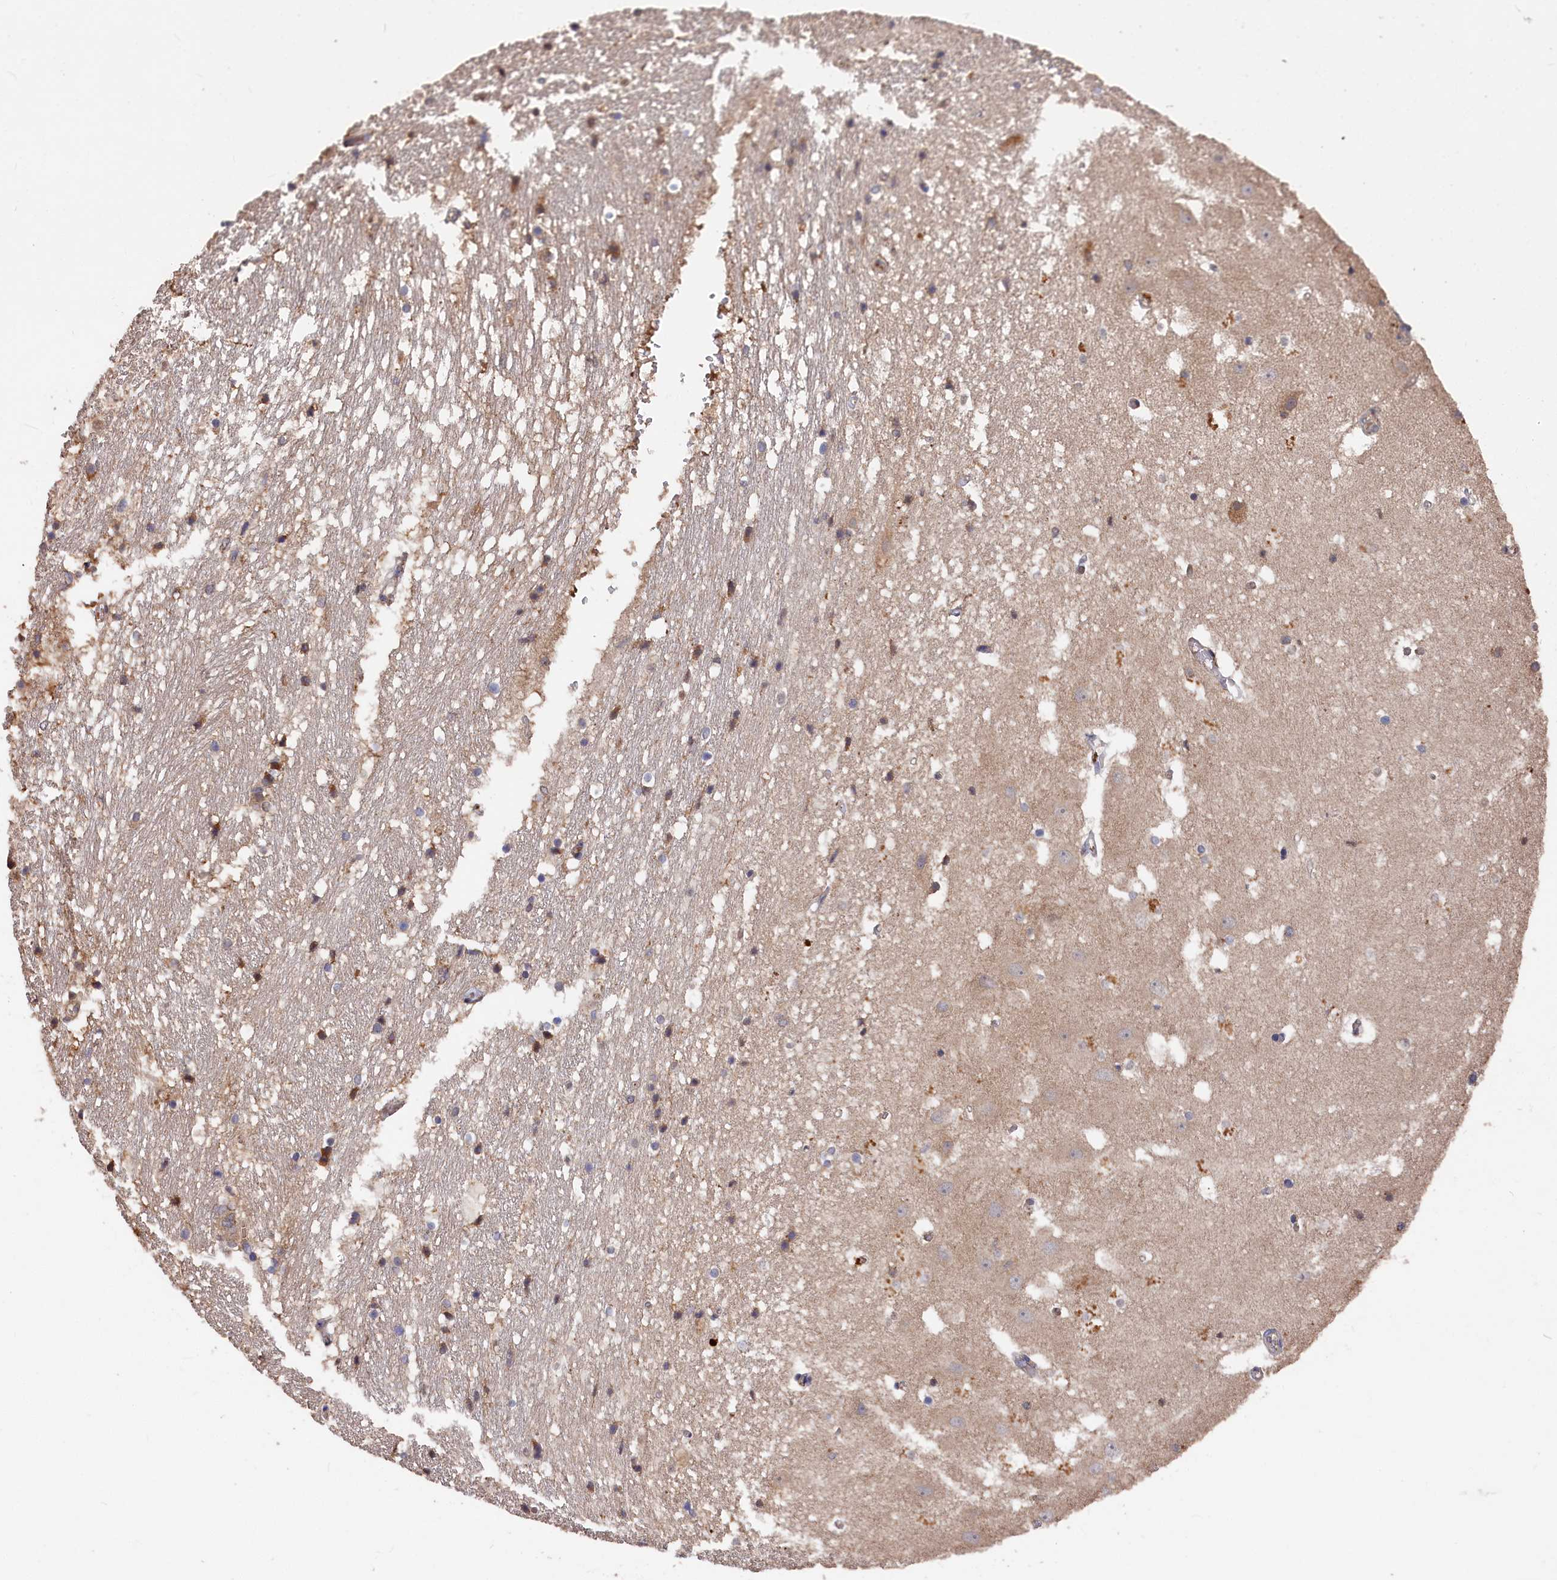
{"staining": {"intensity": "weak", "quantity": "25%-75%", "location": "cytoplasmic/membranous"}, "tissue": "hippocampus", "cell_type": "Glial cells", "image_type": "normal", "snomed": [{"axis": "morphology", "description": "Normal tissue, NOS"}, {"axis": "topography", "description": "Hippocampus"}], "caption": "The micrograph exhibits a brown stain indicating the presence of a protein in the cytoplasmic/membranous of glial cells in hippocampus.", "gene": "DHRS11", "patient": {"sex": "female", "age": 52}}